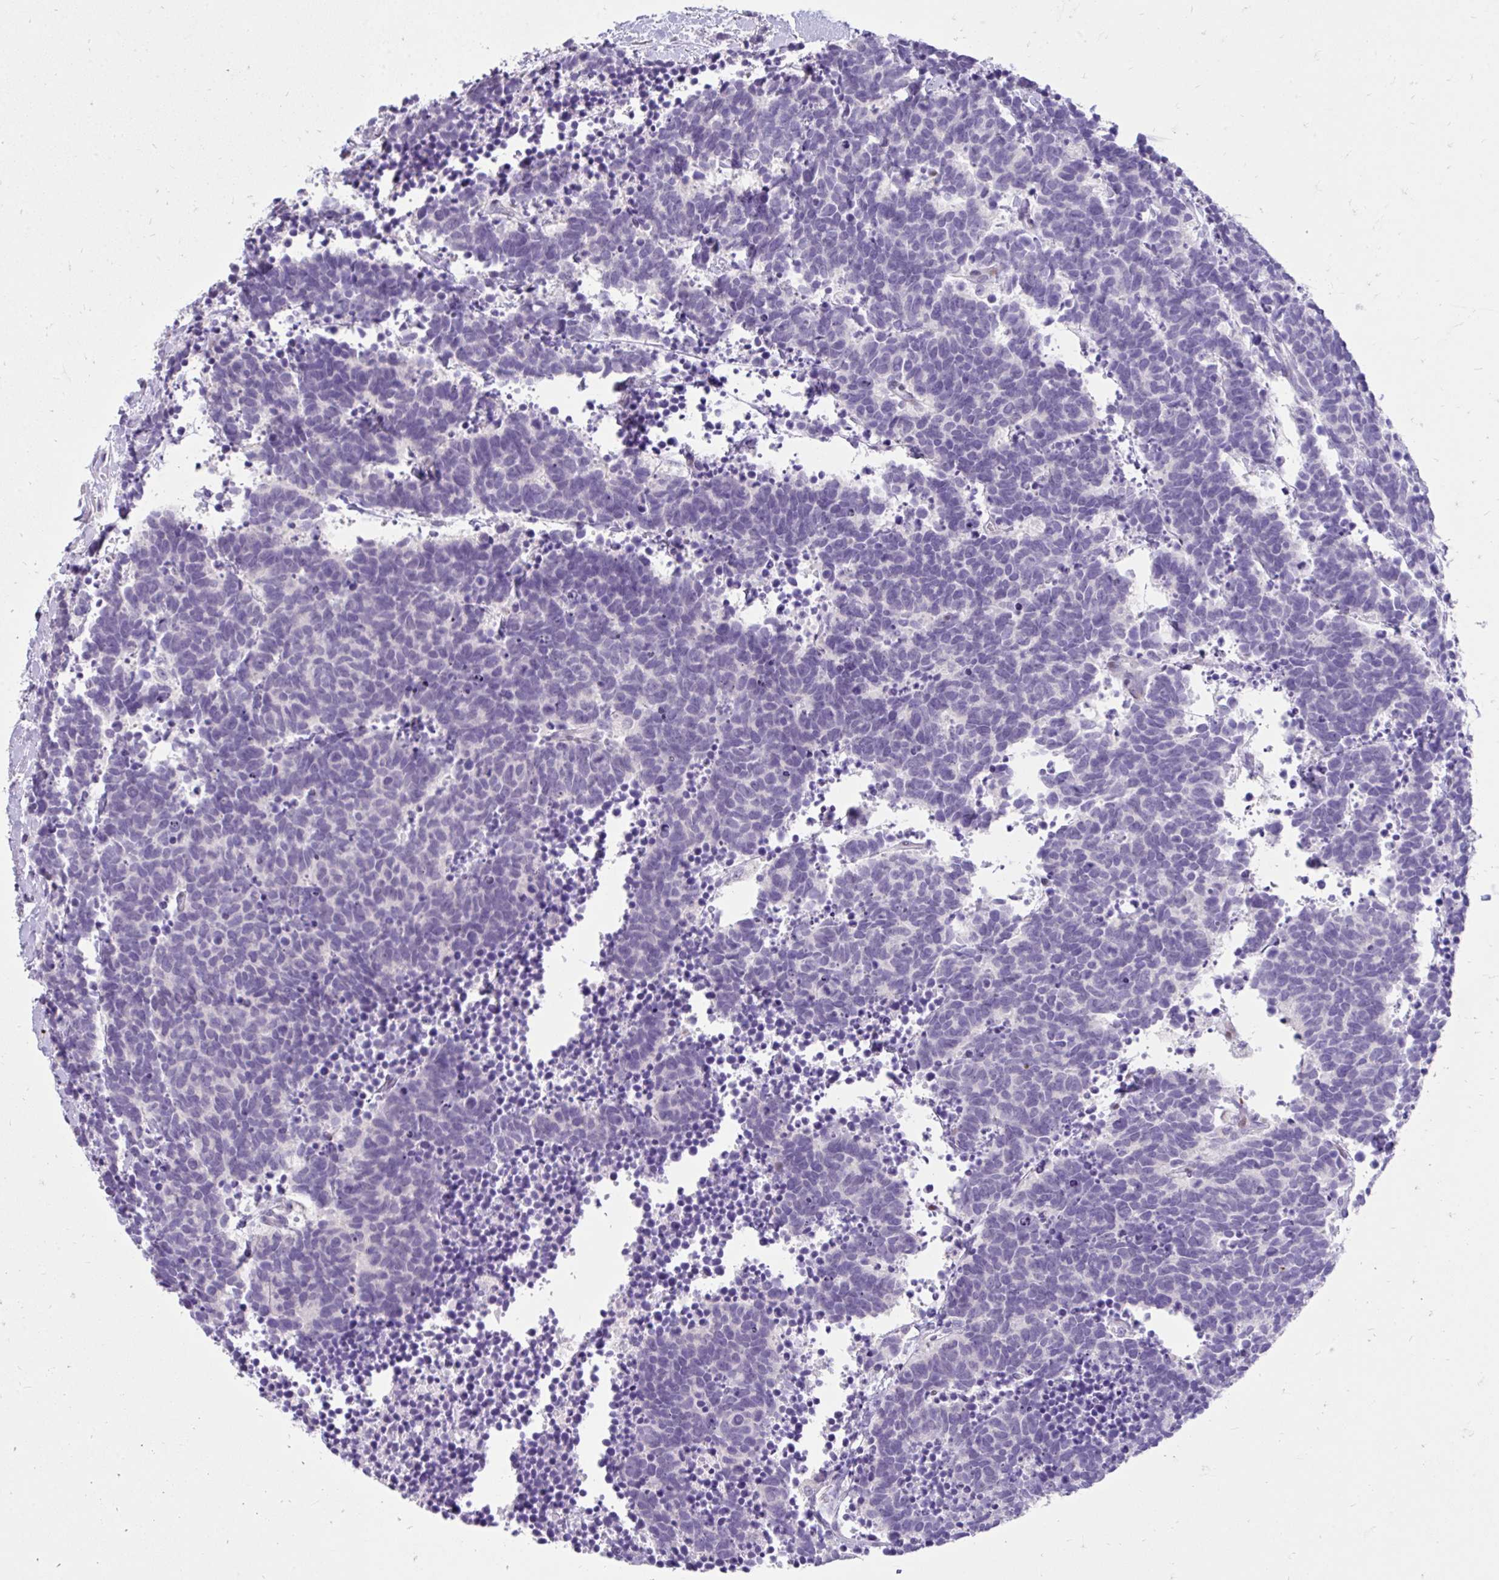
{"staining": {"intensity": "negative", "quantity": "none", "location": "none"}, "tissue": "carcinoid", "cell_type": "Tumor cells", "image_type": "cancer", "snomed": [{"axis": "morphology", "description": "Carcinoma, NOS"}, {"axis": "morphology", "description": "Carcinoid, malignant, NOS"}, {"axis": "topography", "description": "Prostate"}], "caption": "High magnification brightfield microscopy of carcinoid stained with DAB (brown) and counterstained with hematoxylin (blue): tumor cells show no significant staining.", "gene": "NHLH2", "patient": {"sex": "male", "age": 57}}